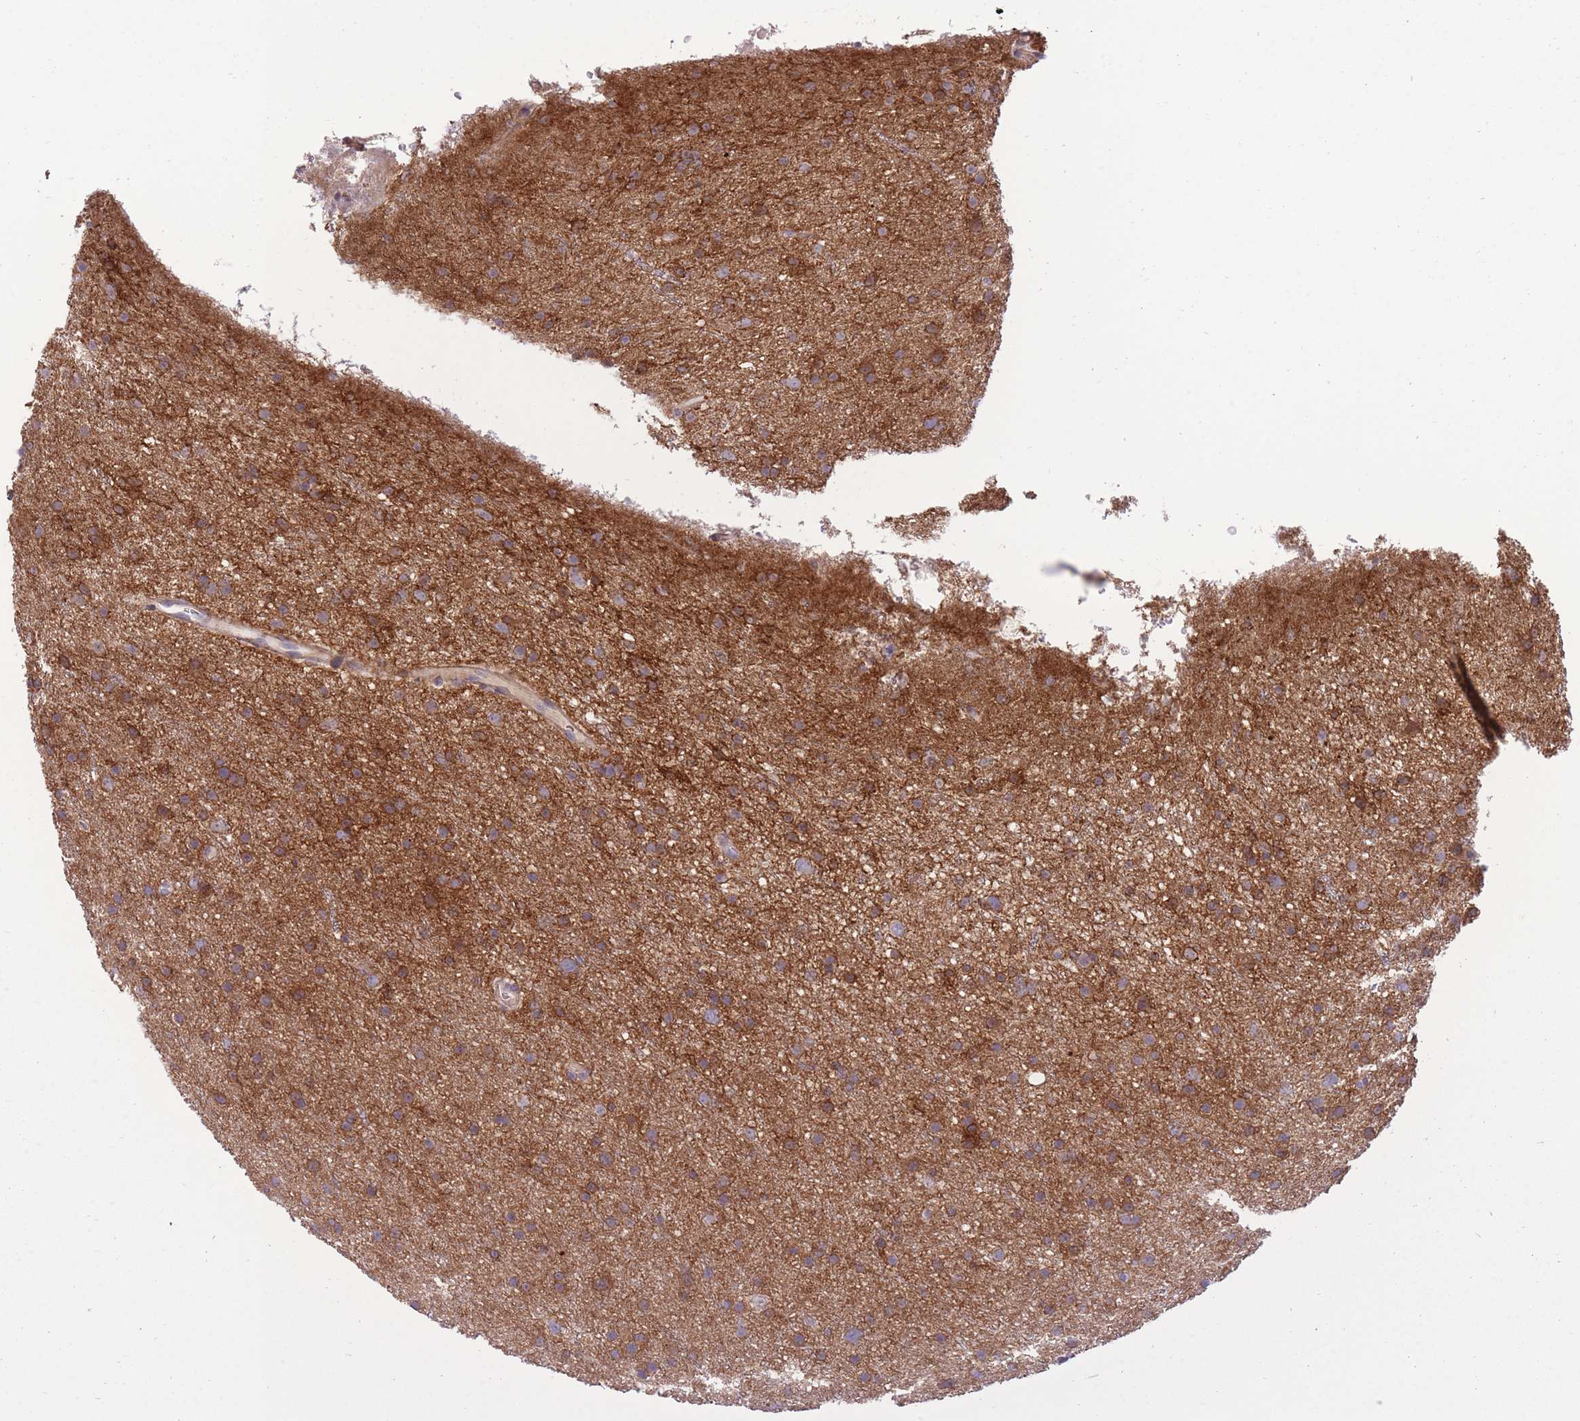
{"staining": {"intensity": "moderate", "quantity": ">75%", "location": "cytoplasmic/membranous"}, "tissue": "glioma", "cell_type": "Tumor cells", "image_type": "cancer", "snomed": [{"axis": "morphology", "description": "Glioma, malignant, Low grade"}, {"axis": "topography", "description": "Cerebral cortex"}], "caption": "Brown immunohistochemical staining in malignant glioma (low-grade) reveals moderate cytoplasmic/membranous positivity in about >75% of tumor cells.", "gene": "SLC4A4", "patient": {"sex": "female", "age": 39}}